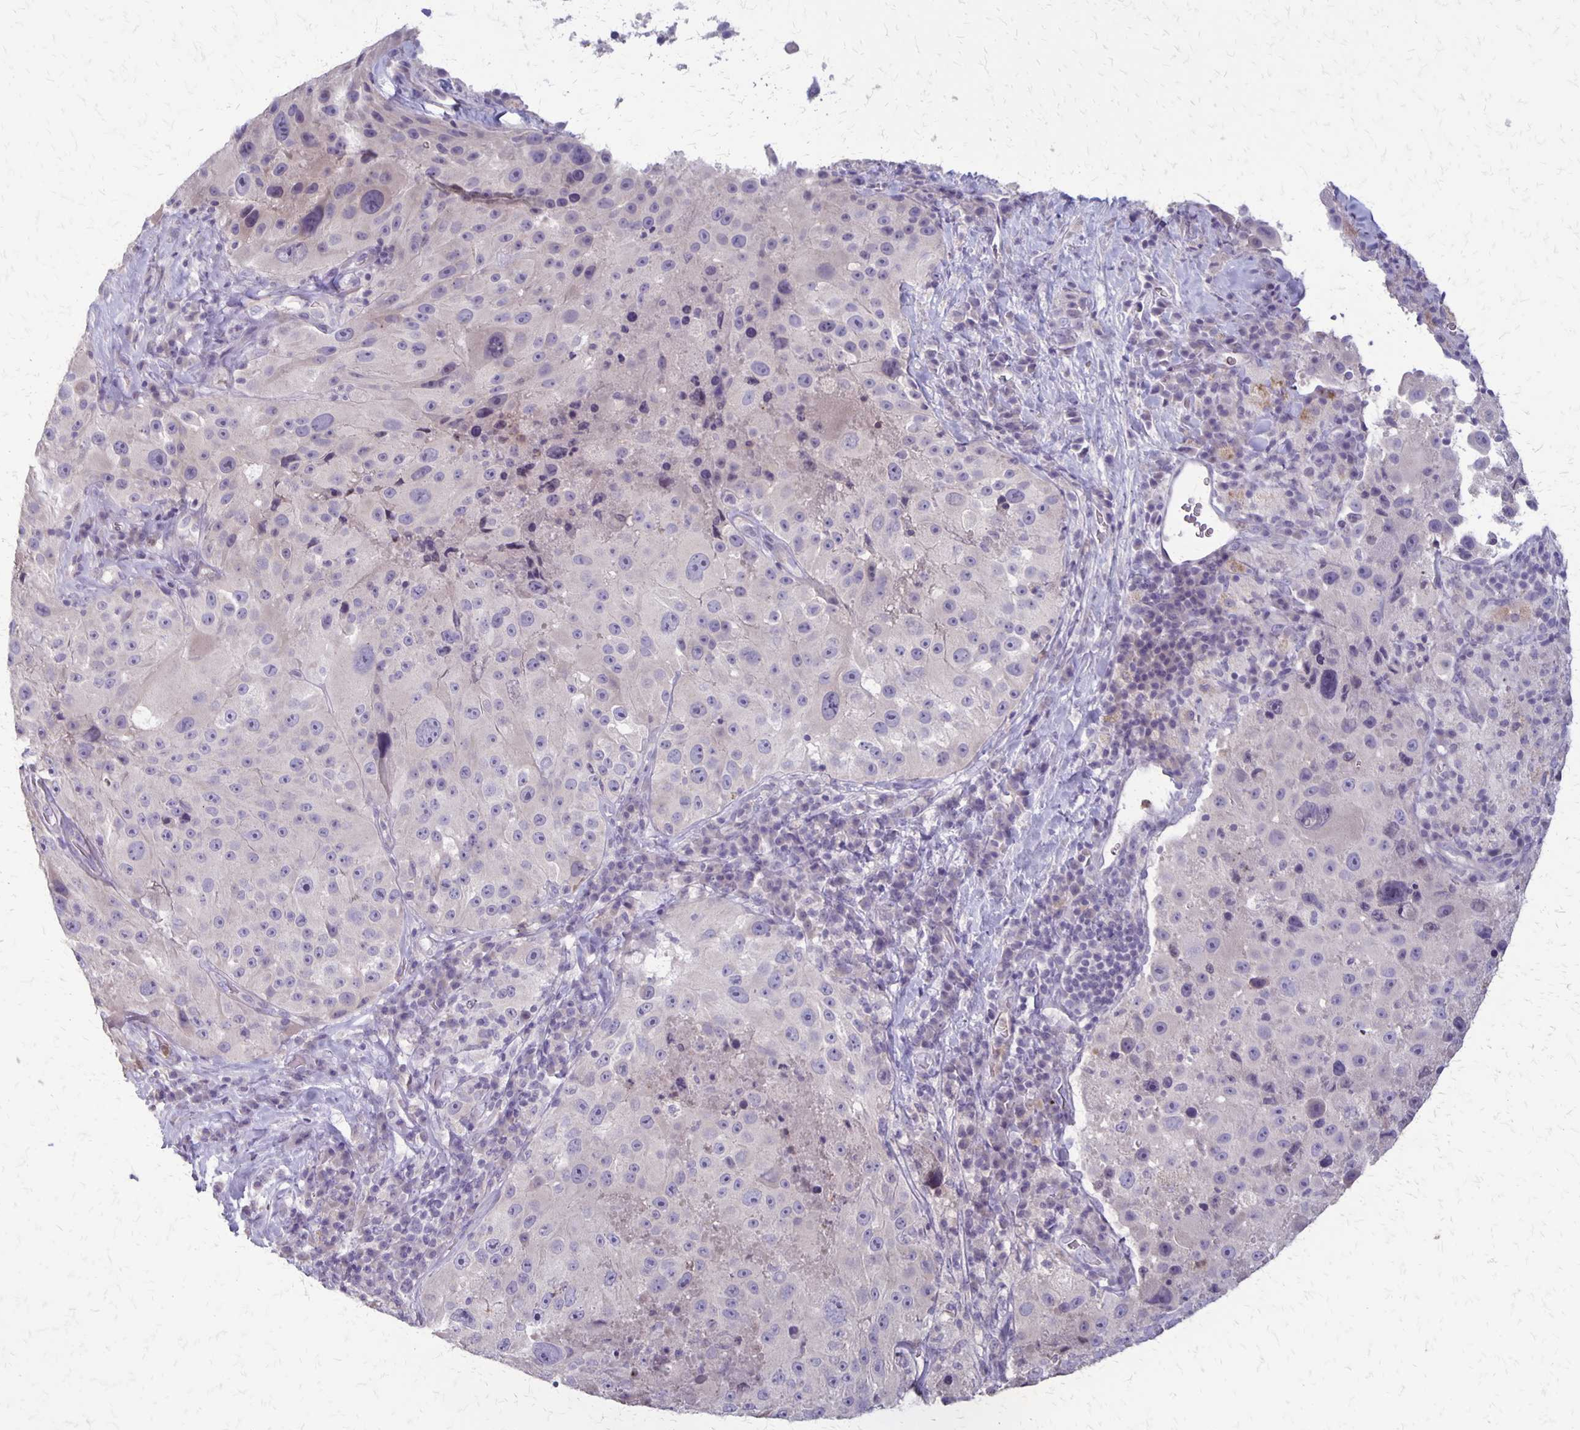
{"staining": {"intensity": "negative", "quantity": "none", "location": "none"}, "tissue": "melanoma", "cell_type": "Tumor cells", "image_type": "cancer", "snomed": [{"axis": "morphology", "description": "Malignant melanoma, Metastatic site"}, {"axis": "topography", "description": "Lymph node"}], "caption": "The IHC micrograph has no significant expression in tumor cells of malignant melanoma (metastatic site) tissue. The staining is performed using DAB brown chromogen with nuclei counter-stained in using hematoxylin.", "gene": "SEPTIN5", "patient": {"sex": "male", "age": 62}}